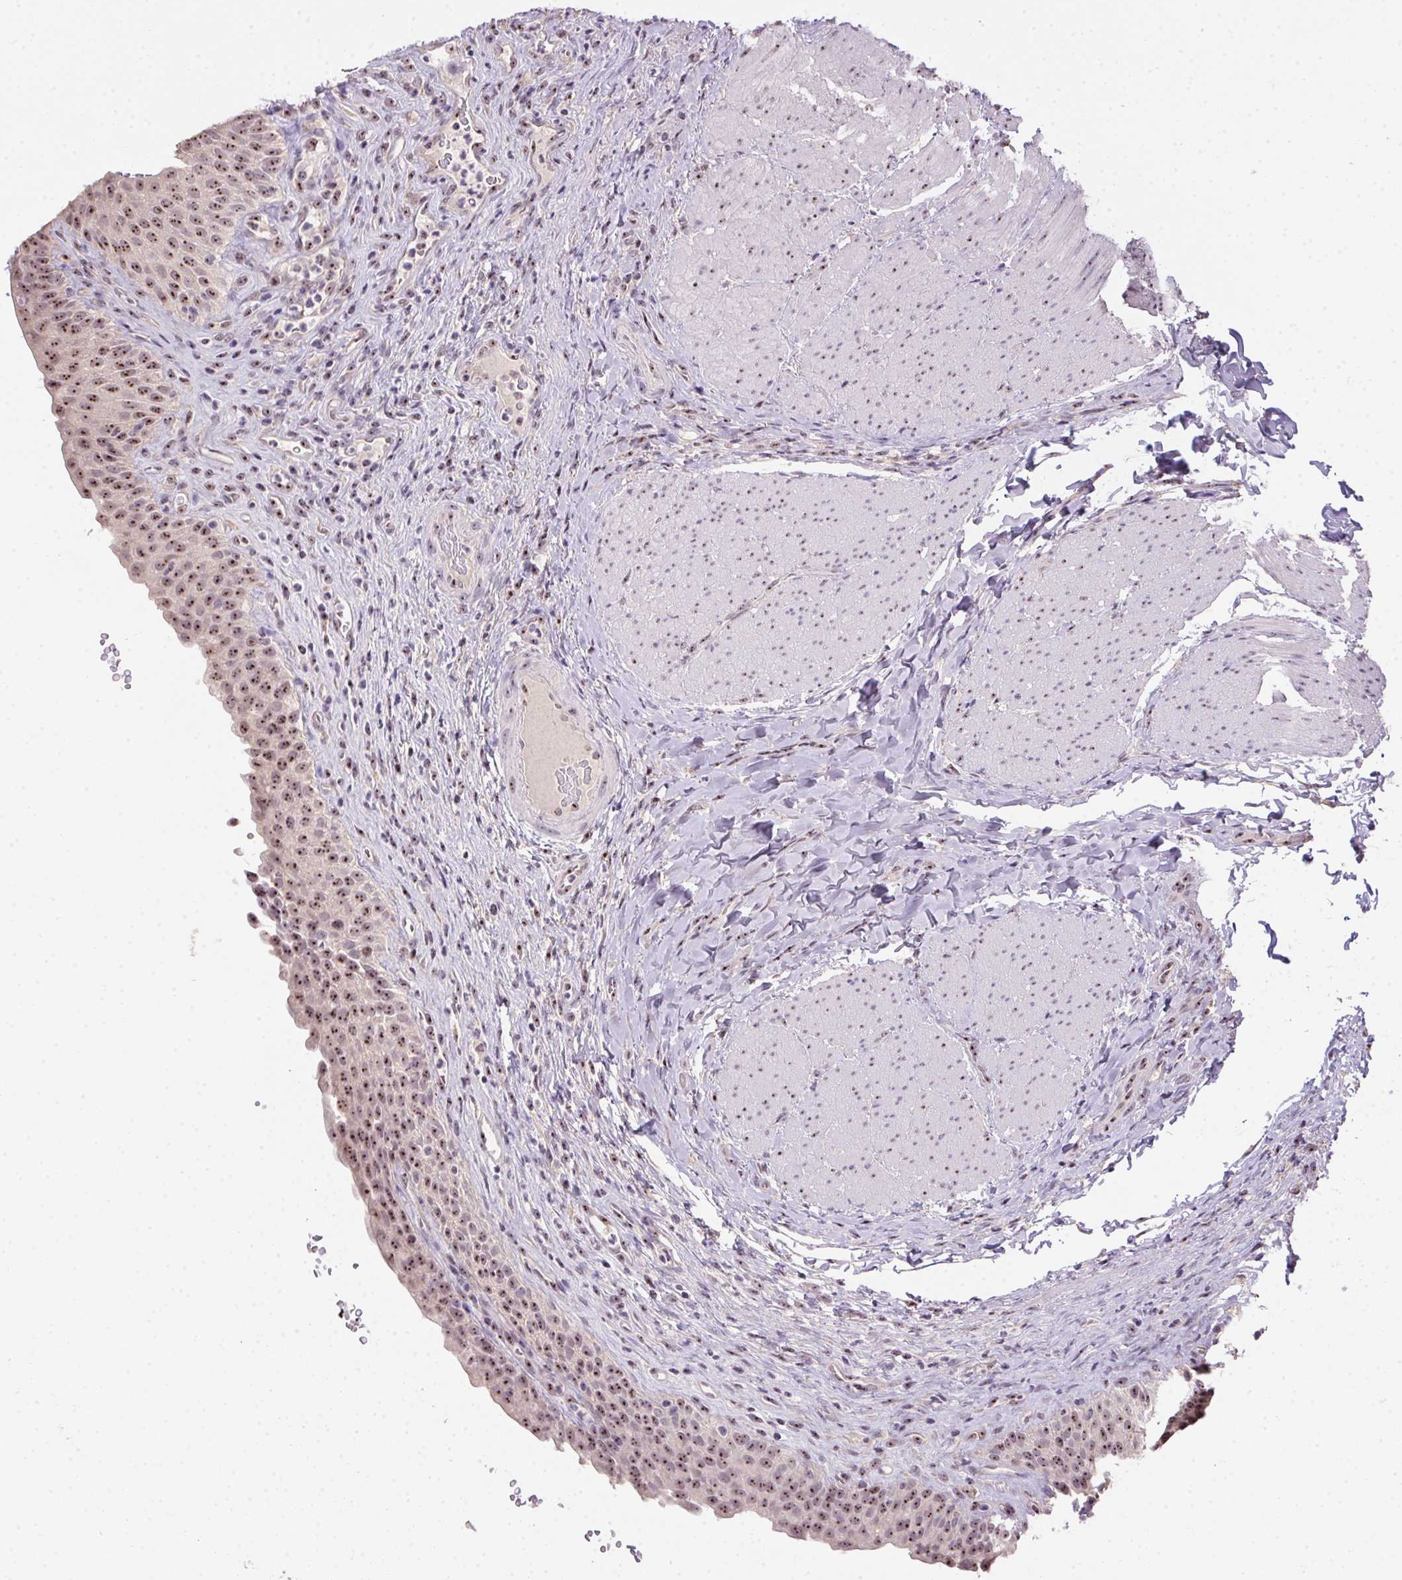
{"staining": {"intensity": "moderate", "quantity": ">75%", "location": "nuclear"}, "tissue": "urinary bladder", "cell_type": "Urothelial cells", "image_type": "normal", "snomed": [{"axis": "morphology", "description": "Normal tissue, NOS"}, {"axis": "topography", "description": "Urinary bladder"}, {"axis": "topography", "description": "Peripheral nerve tissue"}], "caption": "High-magnification brightfield microscopy of benign urinary bladder stained with DAB (brown) and counterstained with hematoxylin (blue). urothelial cells exhibit moderate nuclear expression is identified in about>75% of cells.", "gene": "BATF2", "patient": {"sex": "male", "age": 66}}